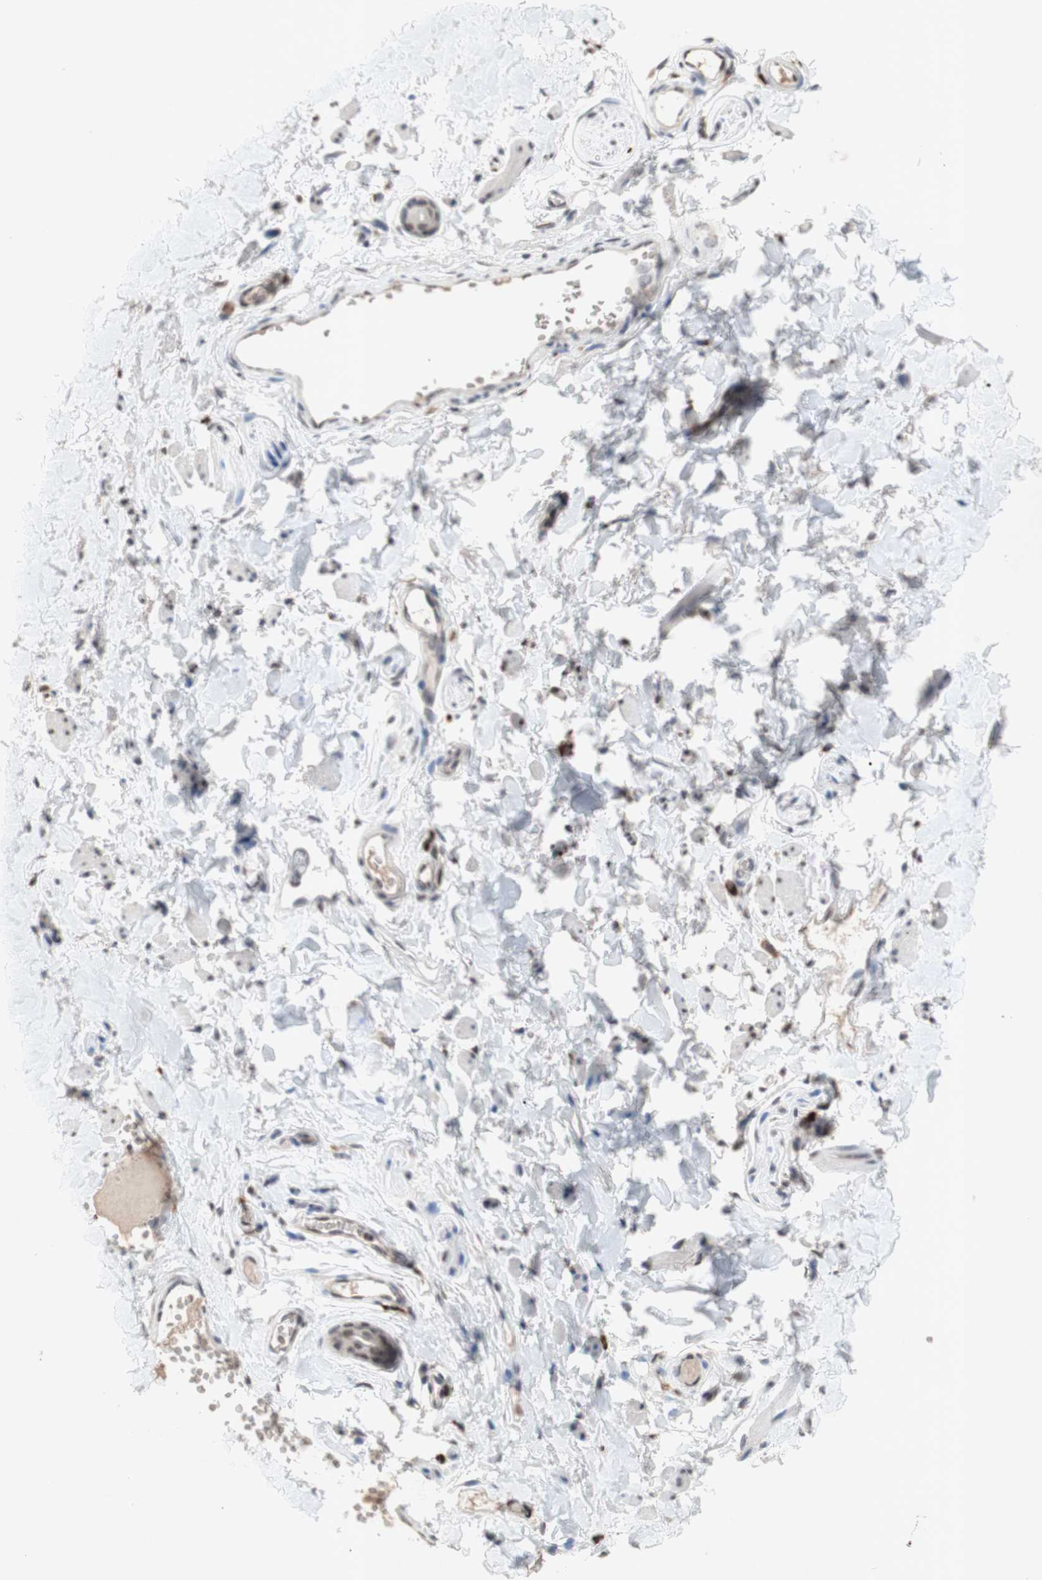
{"staining": {"intensity": "moderate", "quantity": ">75%", "location": "nuclear"}, "tissue": "skin", "cell_type": "Epidermal cells", "image_type": "normal", "snomed": [{"axis": "morphology", "description": "Normal tissue, NOS"}, {"axis": "morphology", "description": "Inflammation, NOS"}, {"axis": "topography", "description": "Vulva"}], "caption": "DAB immunohistochemical staining of unremarkable human skin exhibits moderate nuclear protein expression in approximately >75% of epidermal cells.", "gene": "SFPQ", "patient": {"sex": "female", "age": 84}}